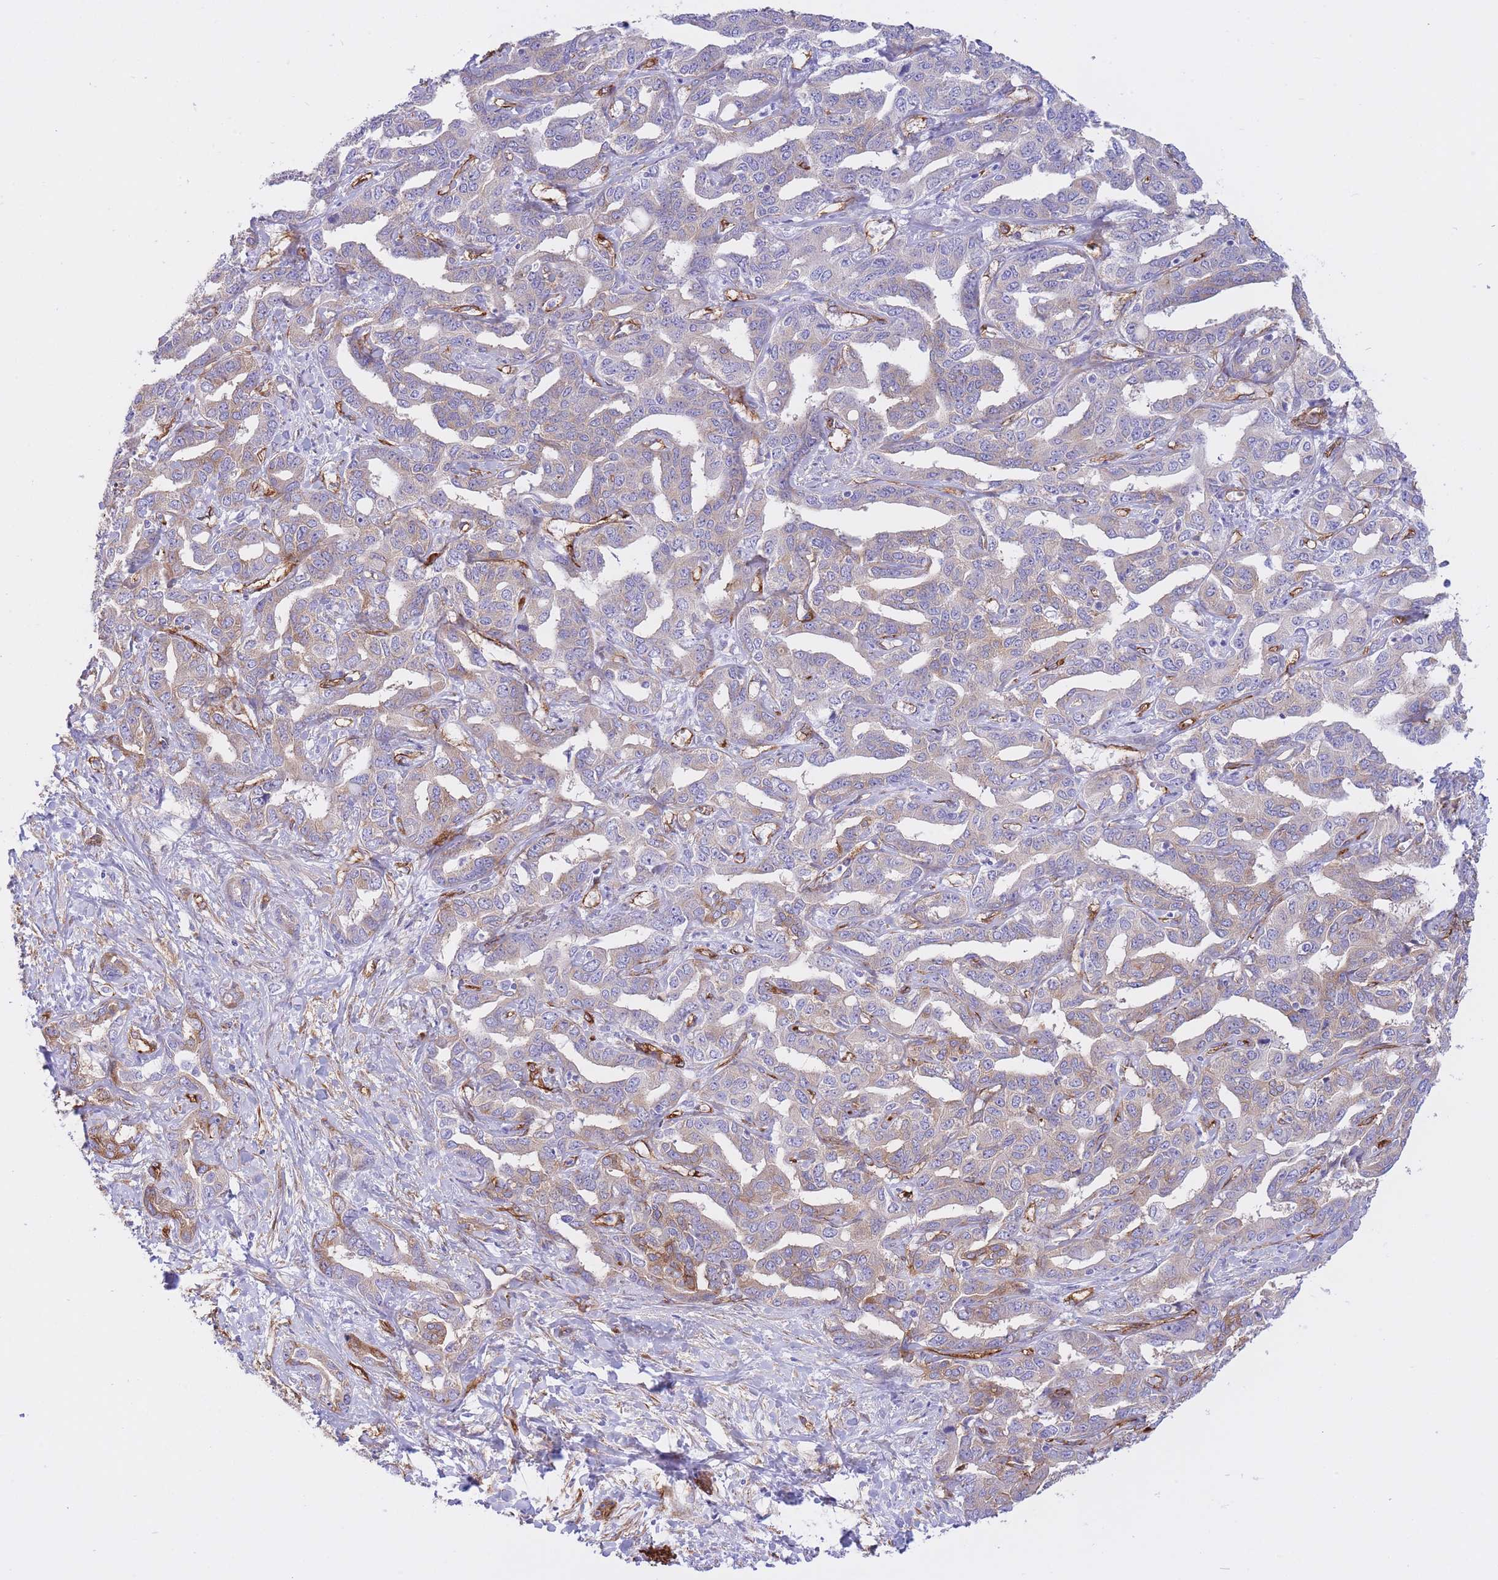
{"staining": {"intensity": "weak", "quantity": "25%-75%", "location": "cytoplasmic/membranous"}, "tissue": "liver cancer", "cell_type": "Tumor cells", "image_type": "cancer", "snomed": [{"axis": "morphology", "description": "Cholangiocarcinoma"}, {"axis": "topography", "description": "Liver"}], "caption": "Weak cytoplasmic/membranous protein staining is appreciated in approximately 25%-75% of tumor cells in liver cancer.", "gene": "CAVIN1", "patient": {"sex": "male", "age": 59}}